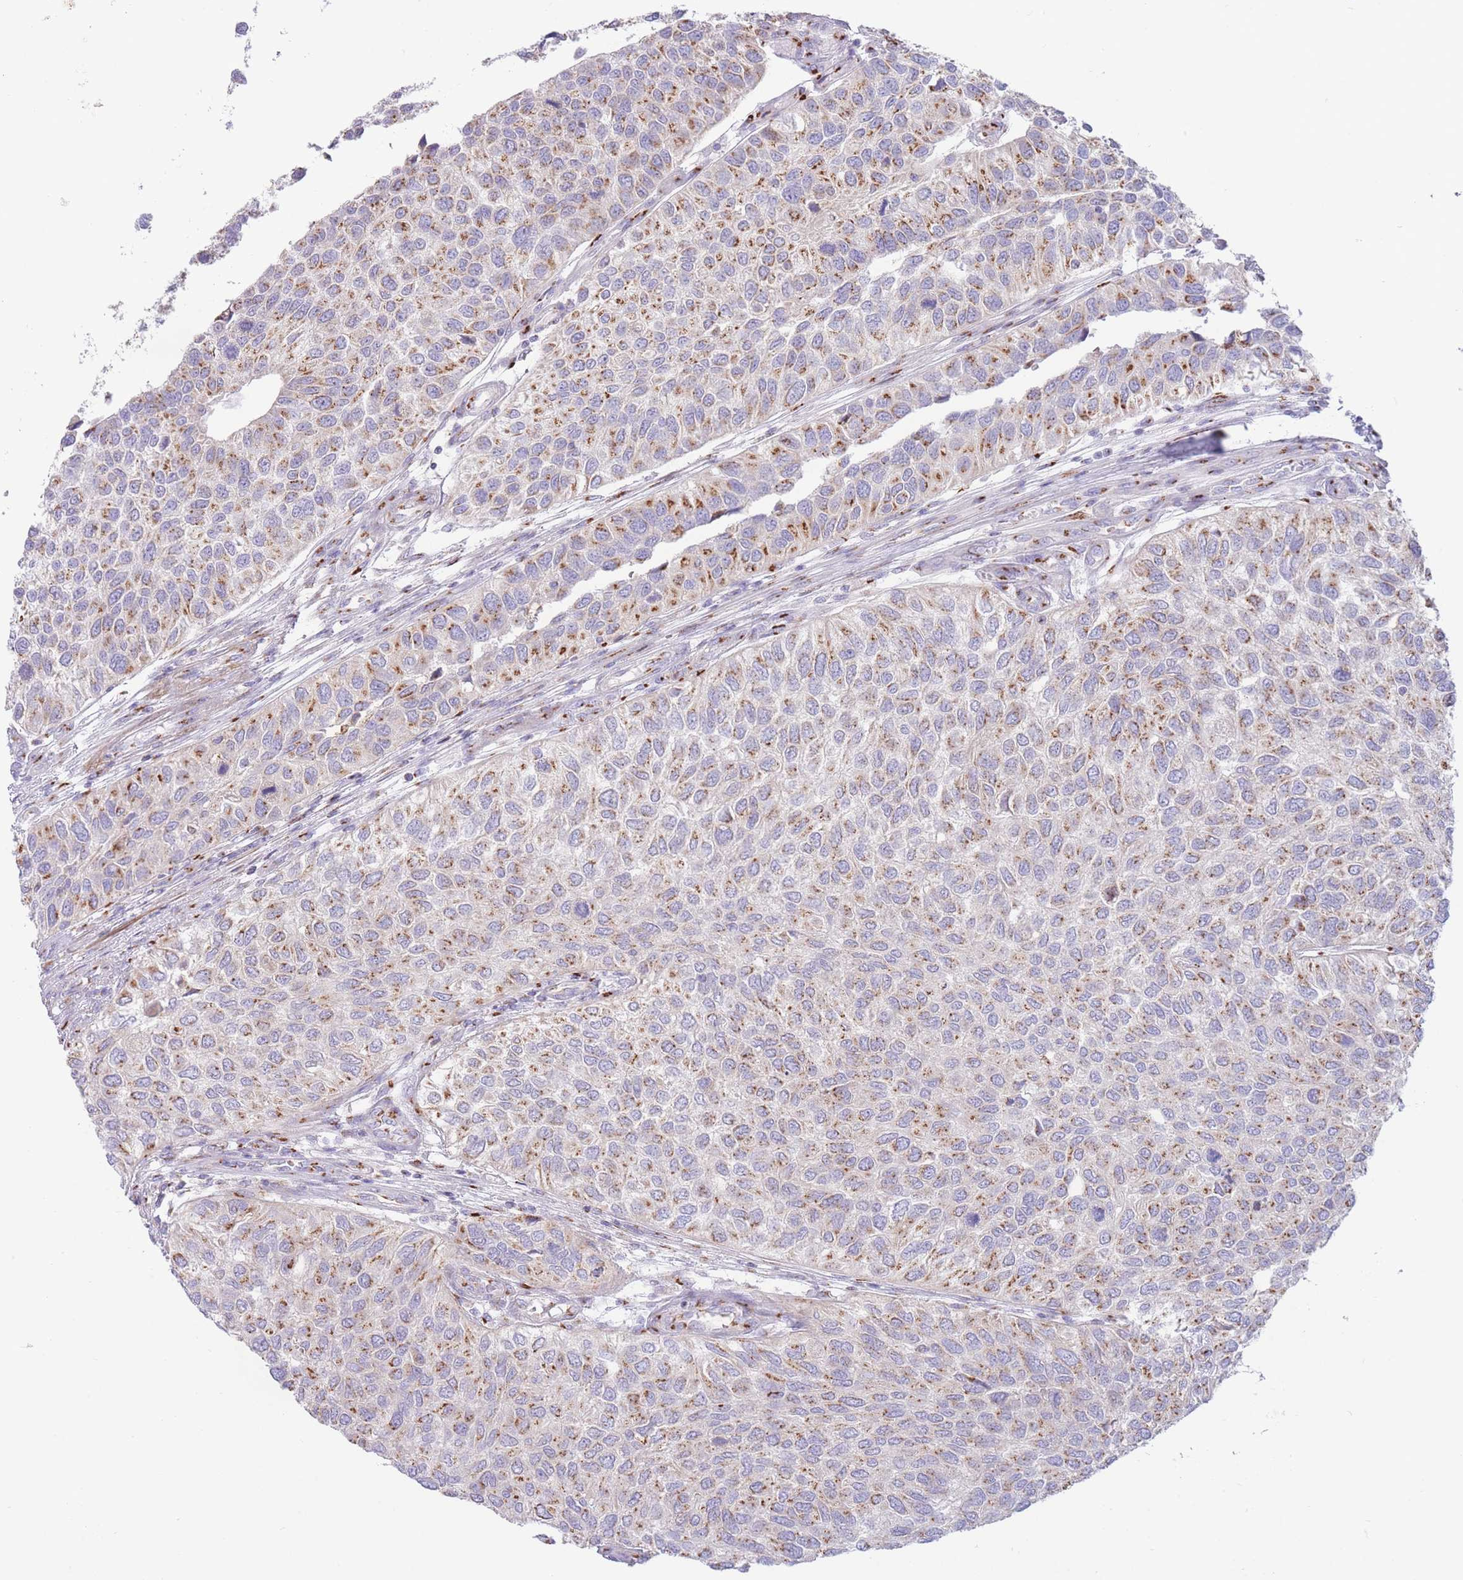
{"staining": {"intensity": "moderate", "quantity": ">75%", "location": "cytoplasmic/membranous"}, "tissue": "urothelial cancer", "cell_type": "Tumor cells", "image_type": "cancer", "snomed": [{"axis": "morphology", "description": "Urothelial carcinoma, NOS"}, {"axis": "topography", "description": "Urinary bladder"}], "caption": "DAB immunohistochemical staining of transitional cell carcinoma shows moderate cytoplasmic/membranous protein expression in approximately >75% of tumor cells.", "gene": "MPND", "patient": {"sex": "male", "age": 55}}